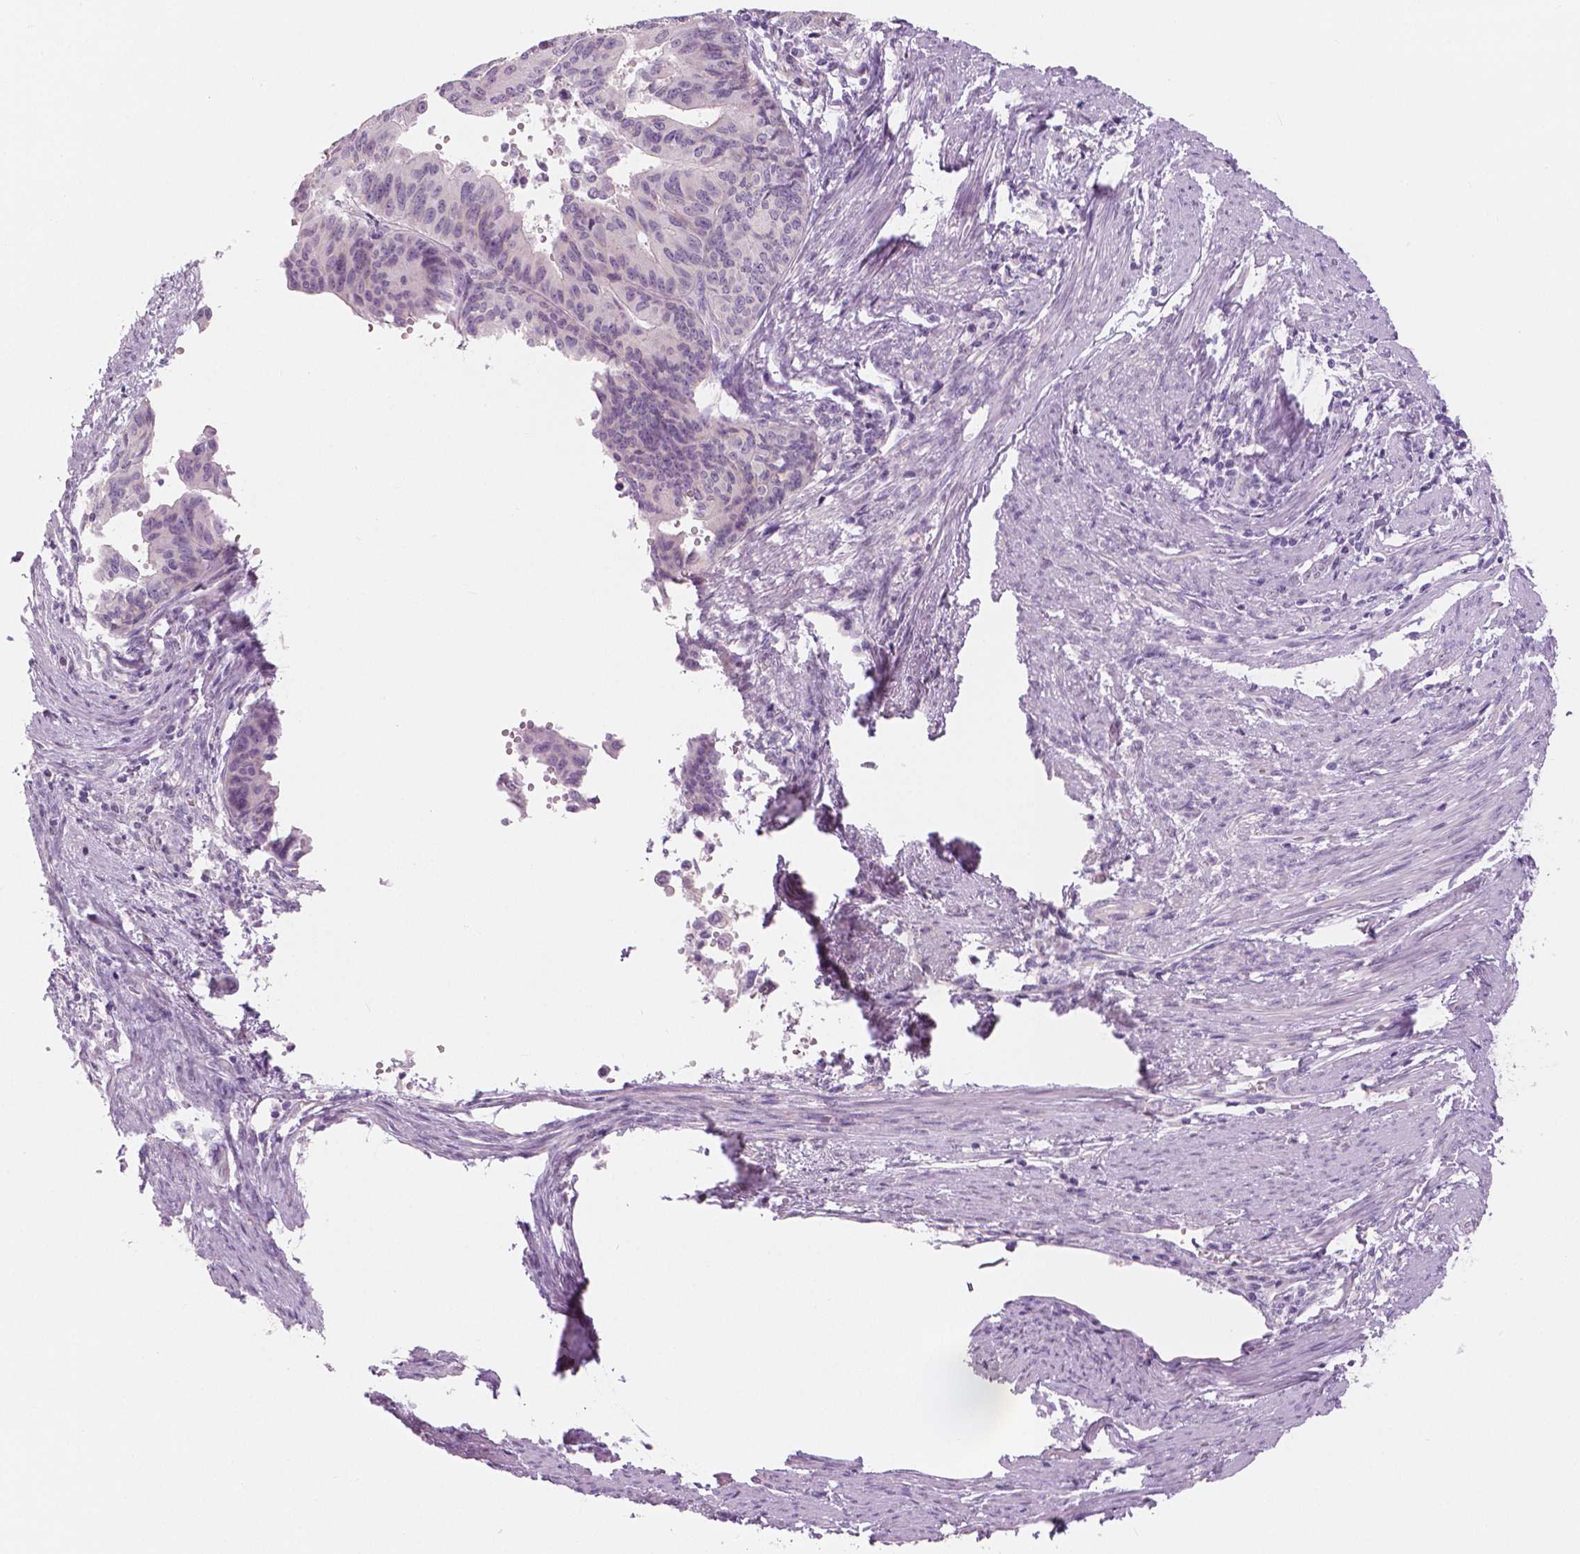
{"staining": {"intensity": "negative", "quantity": "none", "location": "none"}, "tissue": "endometrial cancer", "cell_type": "Tumor cells", "image_type": "cancer", "snomed": [{"axis": "morphology", "description": "Adenocarcinoma, NOS"}, {"axis": "topography", "description": "Endometrium"}], "caption": "Immunohistochemistry micrograph of neoplastic tissue: adenocarcinoma (endometrial) stained with DAB (3,3'-diaminobenzidine) displays no significant protein positivity in tumor cells.", "gene": "SLC24A1", "patient": {"sex": "female", "age": 65}}